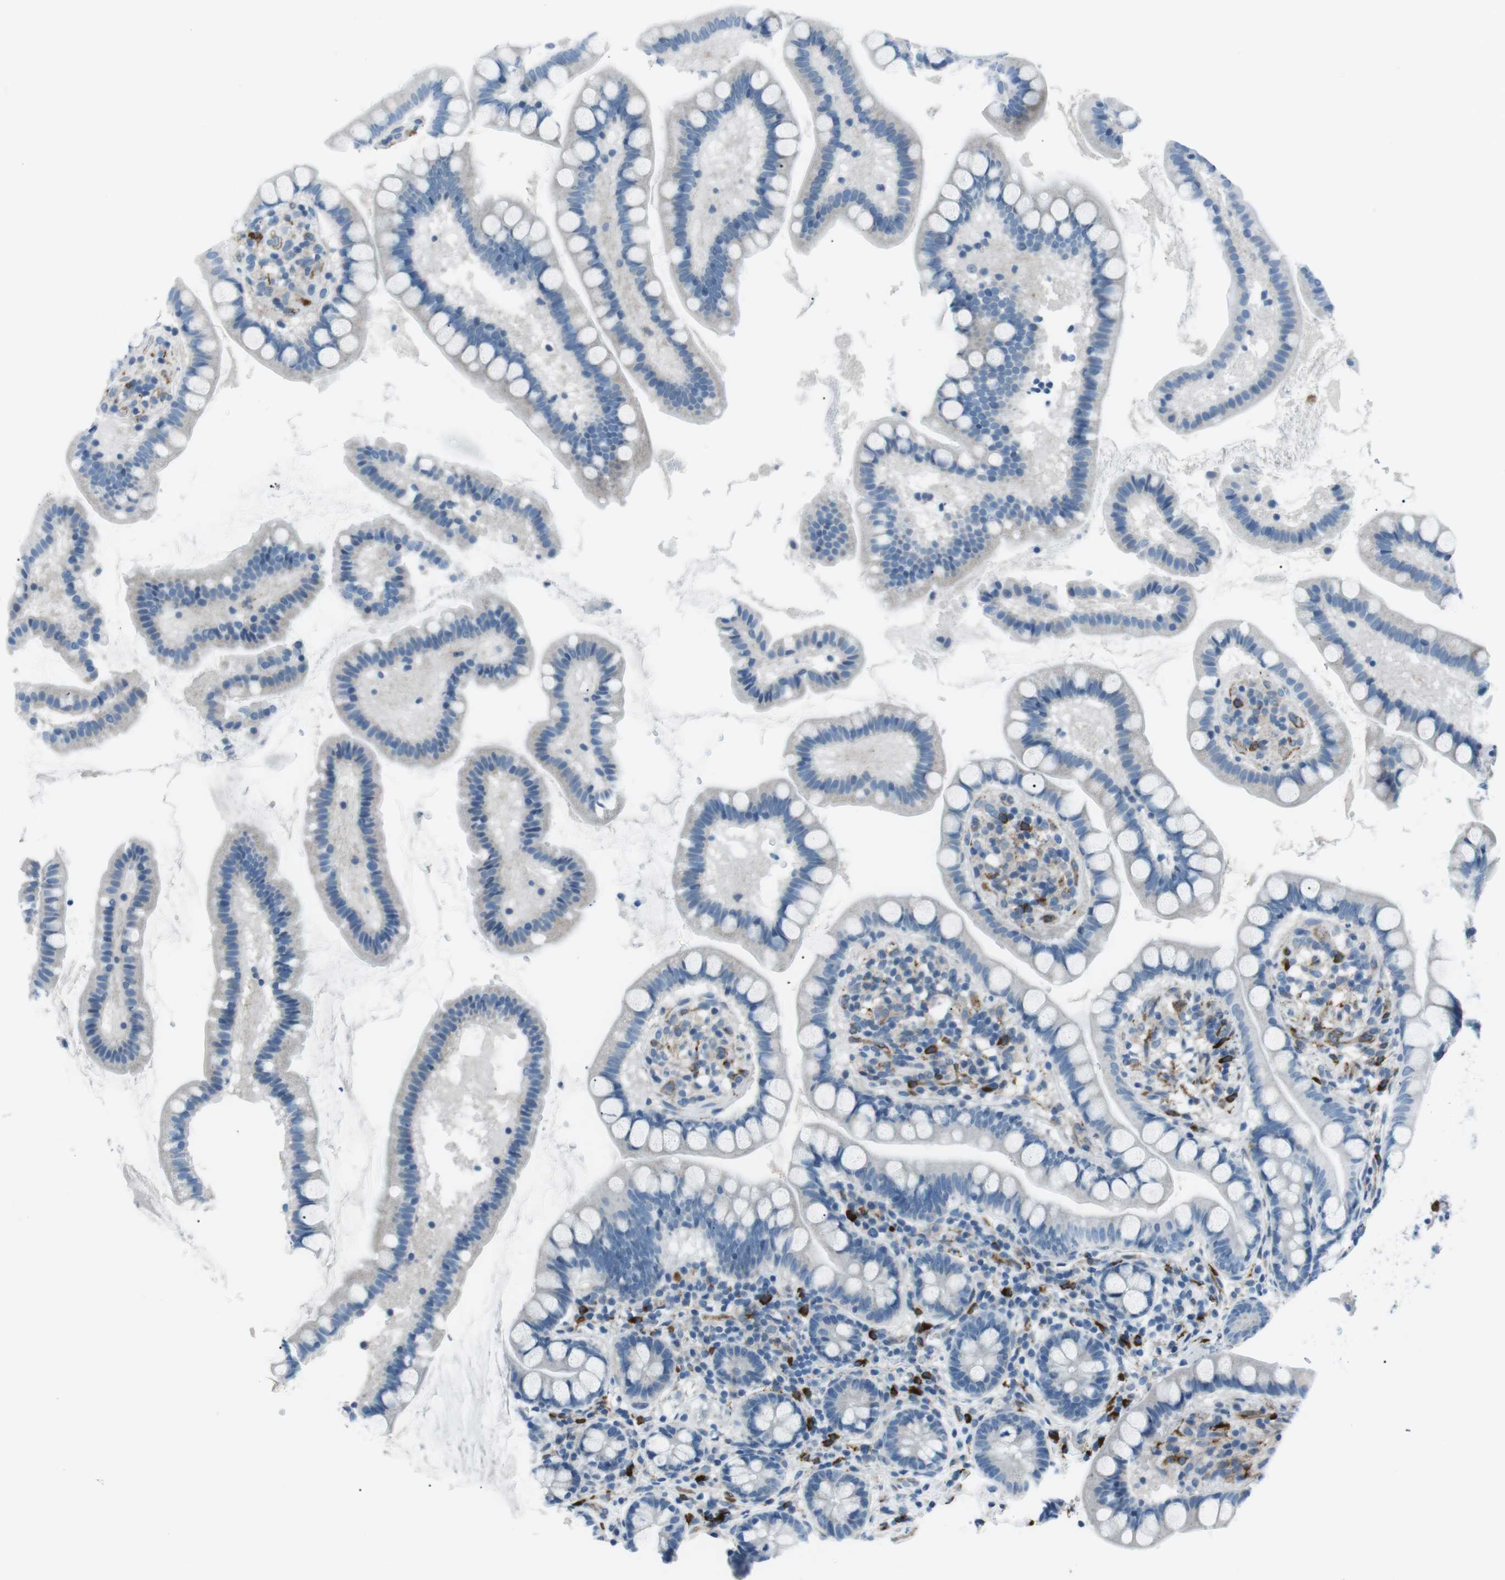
{"staining": {"intensity": "negative", "quantity": "none", "location": "none"}, "tissue": "small intestine", "cell_type": "Glandular cells", "image_type": "normal", "snomed": [{"axis": "morphology", "description": "Normal tissue, NOS"}, {"axis": "topography", "description": "Small intestine"}], "caption": "Small intestine stained for a protein using immunohistochemistry reveals no positivity glandular cells.", "gene": "CSF2RA", "patient": {"sex": "female", "age": 84}}